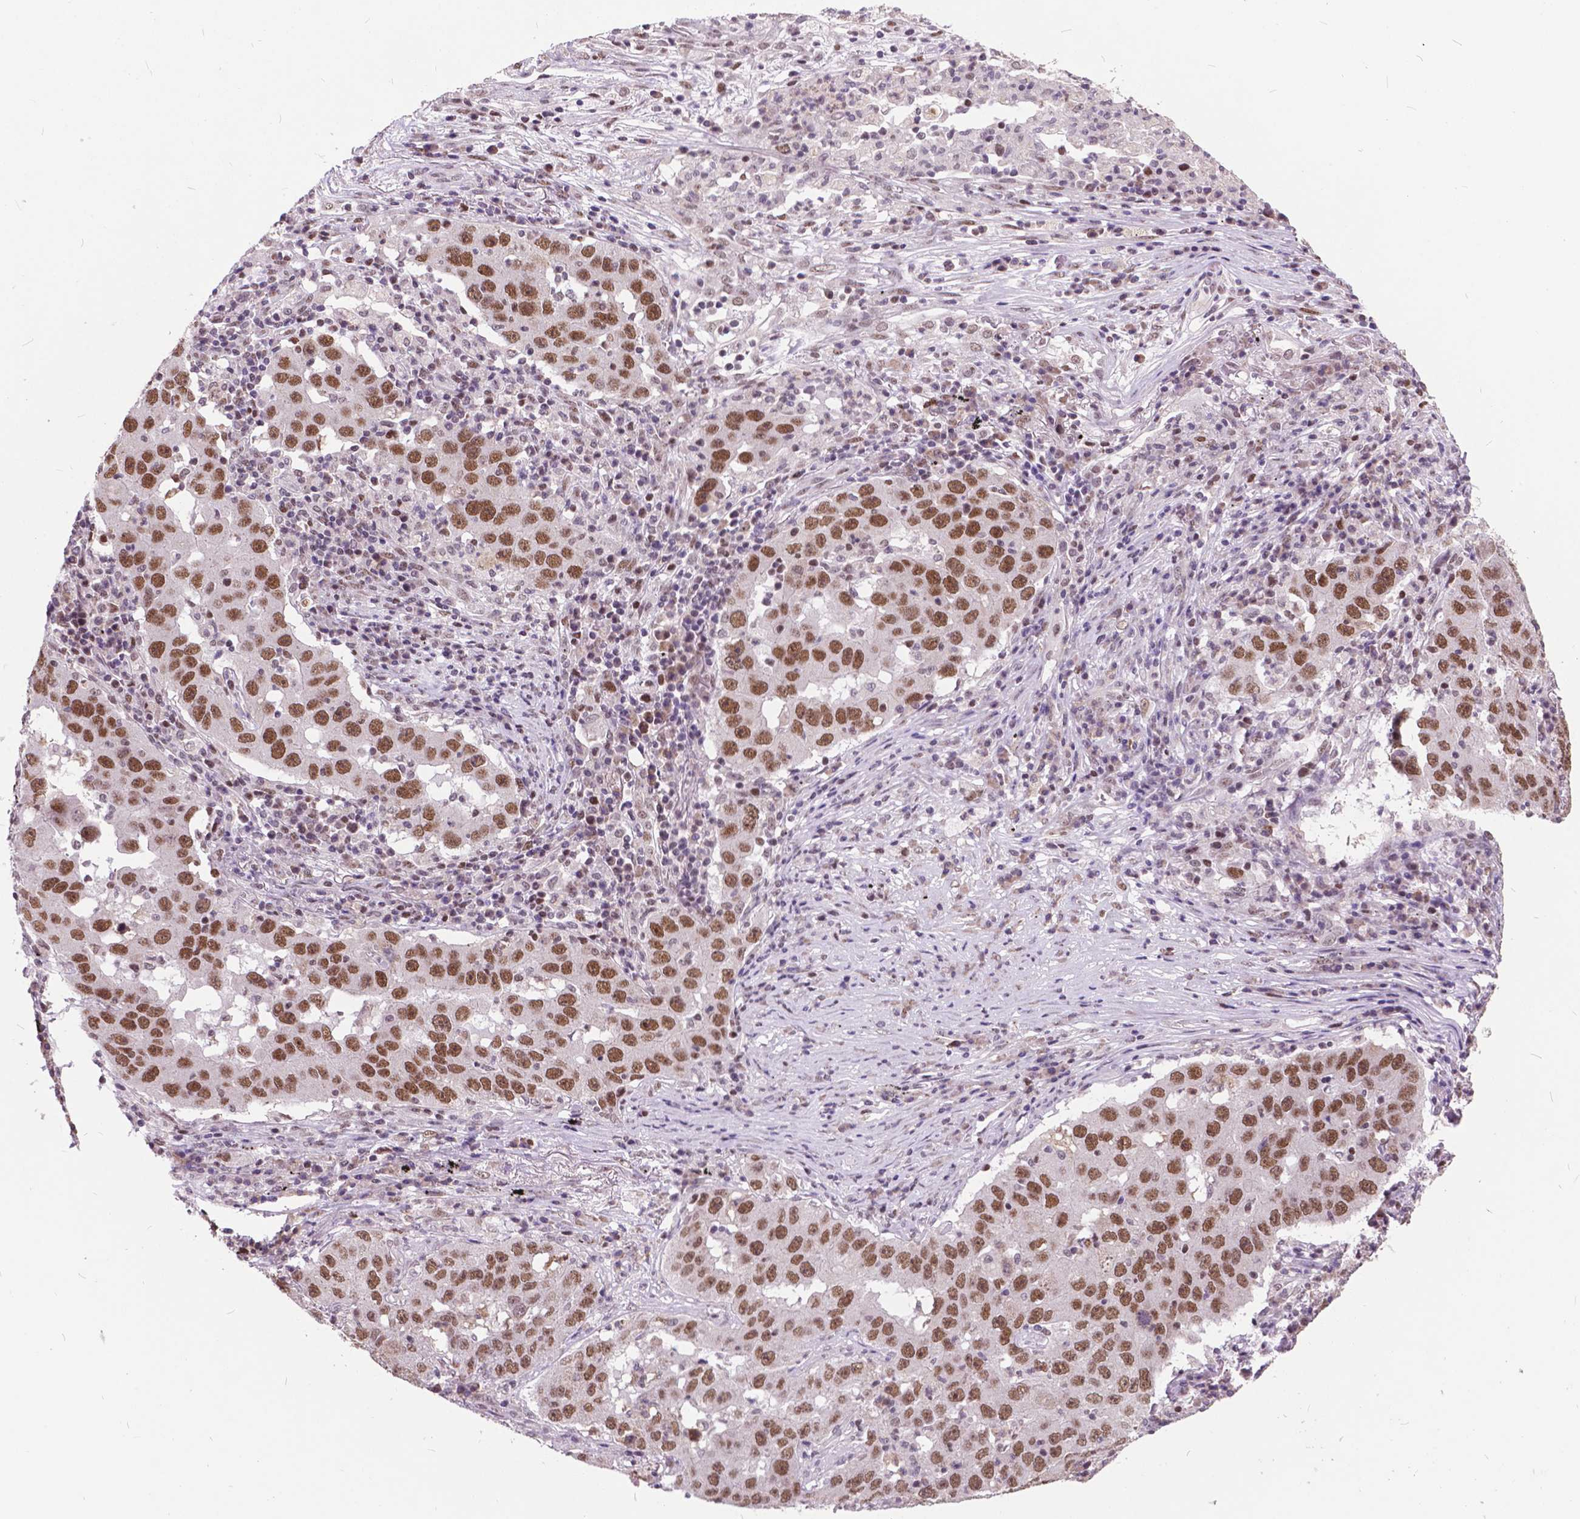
{"staining": {"intensity": "moderate", "quantity": ">75%", "location": "nuclear"}, "tissue": "lung cancer", "cell_type": "Tumor cells", "image_type": "cancer", "snomed": [{"axis": "morphology", "description": "Adenocarcinoma, NOS"}, {"axis": "topography", "description": "Lung"}], "caption": "Human lung cancer (adenocarcinoma) stained with a brown dye reveals moderate nuclear positive positivity in about >75% of tumor cells.", "gene": "MSH2", "patient": {"sex": "male", "age": 73}}